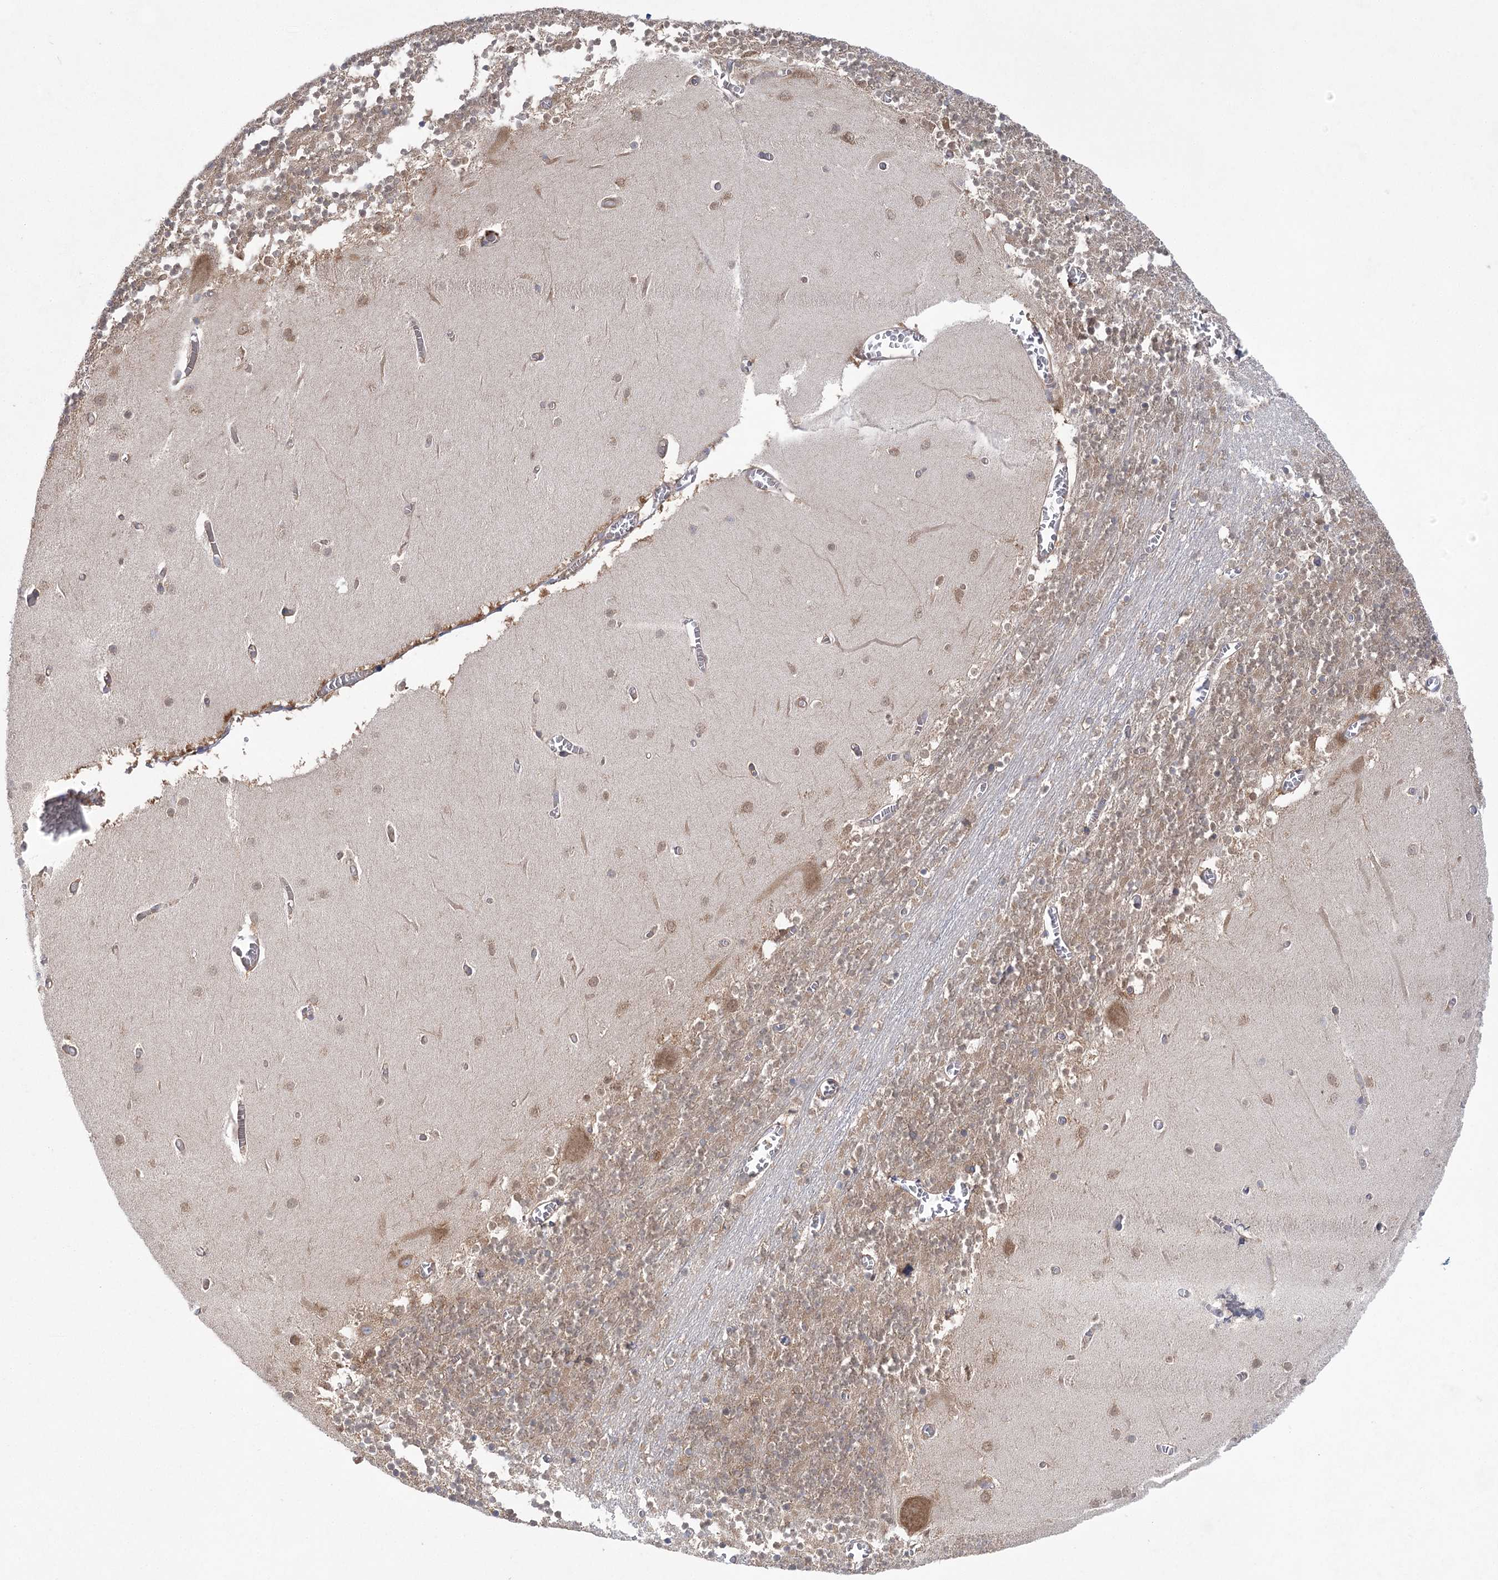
{"staining": {"intensity": "moderate", "quantity": ">75%", "location": "cytoplasmic/membranous"}, "tissue": "cerebellum", "cell_type": "Cells in granular layer", "image_type": "normal", "snomed": [{"axis": "morphology", "description": "Normal tissue, NOS"}, {"axis": "topography", "description": "Cerebellum"}], "caption": "About >75% of cells in granular layer in normal cerebellum exhibit moderate cytoplasmic/membranous protein staining as visualized by brown immunohistochemical staining.", "gene": "EIF3A", "patient": {"sex": "female", "age": 28}}